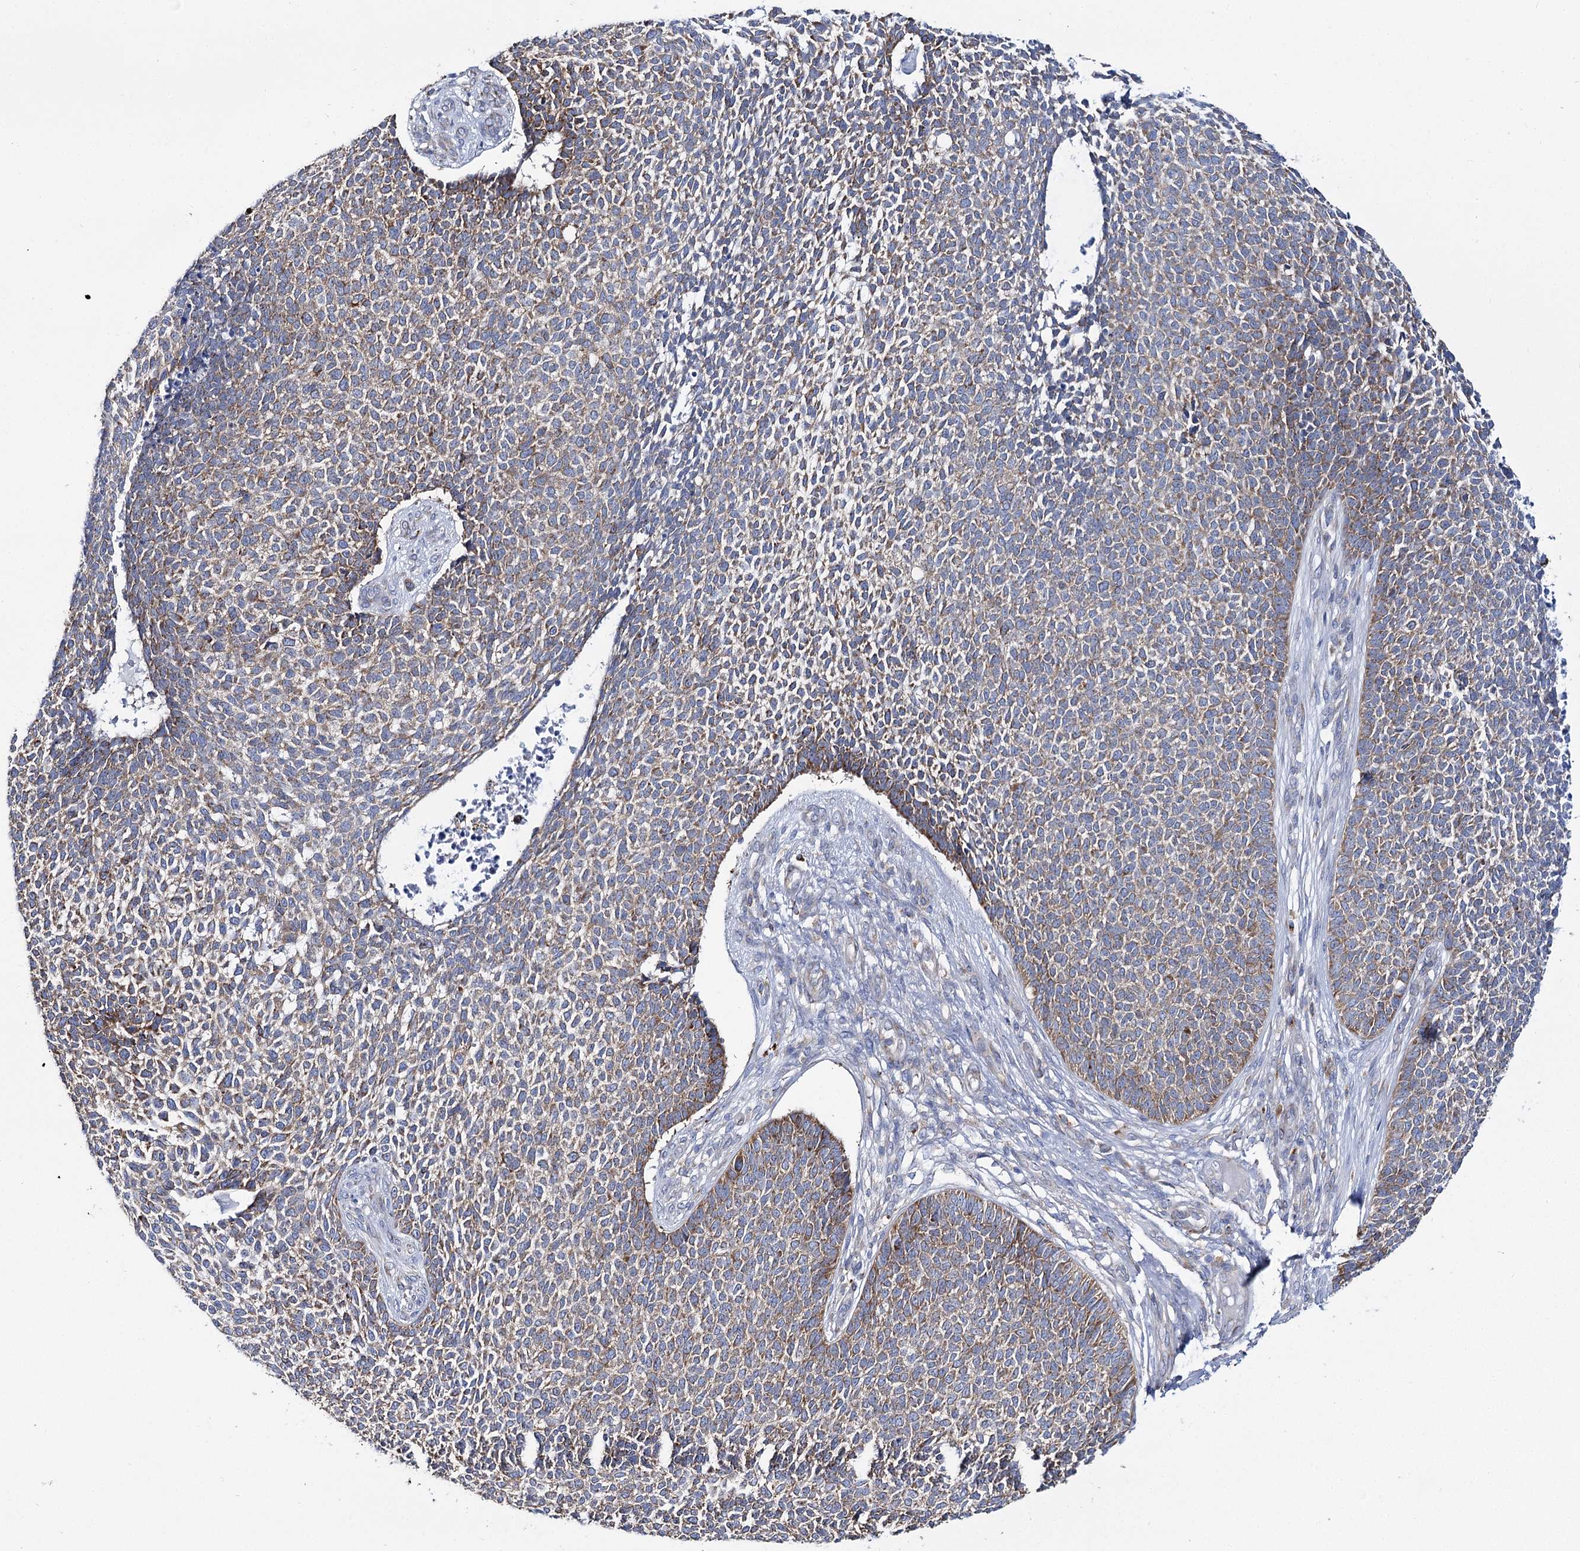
{"staining": {"intensity": "moderate", "quantity": ">75%", "location": "cytoplasmic/membranous"}, "tissue": "skin cancer", "cell_type": "Tumor cells", "image_type": "cancer", "snomed": [{"axis": "morphology", "description": "Basal cell carcinoma"}, {"axis": "topography", "description": "Skin"}], "caption": "The immunohistochemical stain shows moderate cytoplasmic/membranous positivity in tumor cells of skin cancer (basal cell carcinoma) tissue.", "gene": "THUMPD3", "patient": {"sex": "female", "age": 84}}